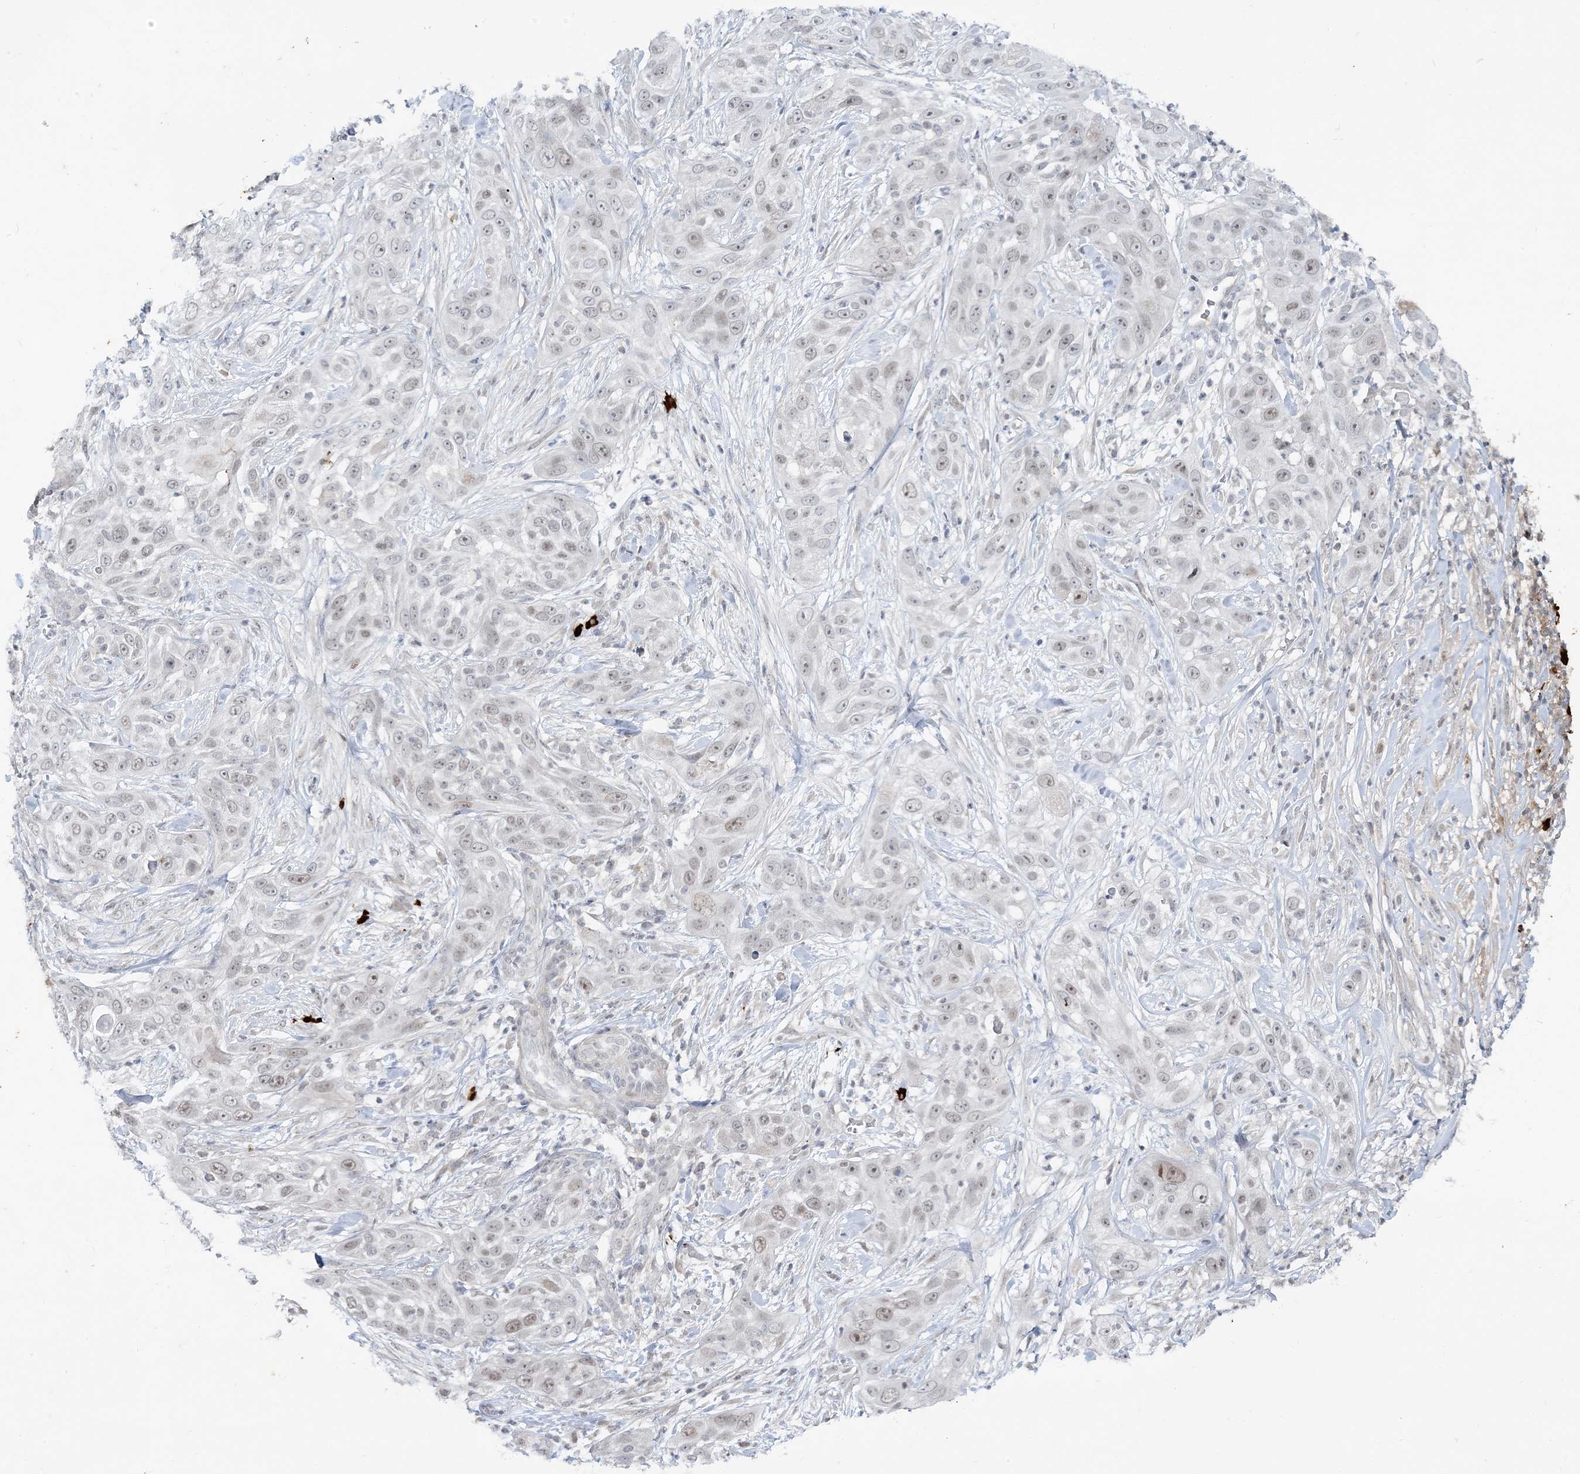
{"staining": {"intensity": "weak", "quantity": "<25%", "location": "cytoplasmic/membranous,nuclear"}, "tissue": "skin cancer", "cell_type": "Tumor cells", "image_type": "cancer", "snomed": [{"axis": "morphology", "description": "Squamous cell carcinoma, NOS"}, {"axis": "topography", "description": "Skin"}], "caption": "Tumor cells show no significant protein positivity in skin squamous cell carcinoma.", "gene": "LEXM", "patient": {"sex": "female", "age": 44}}